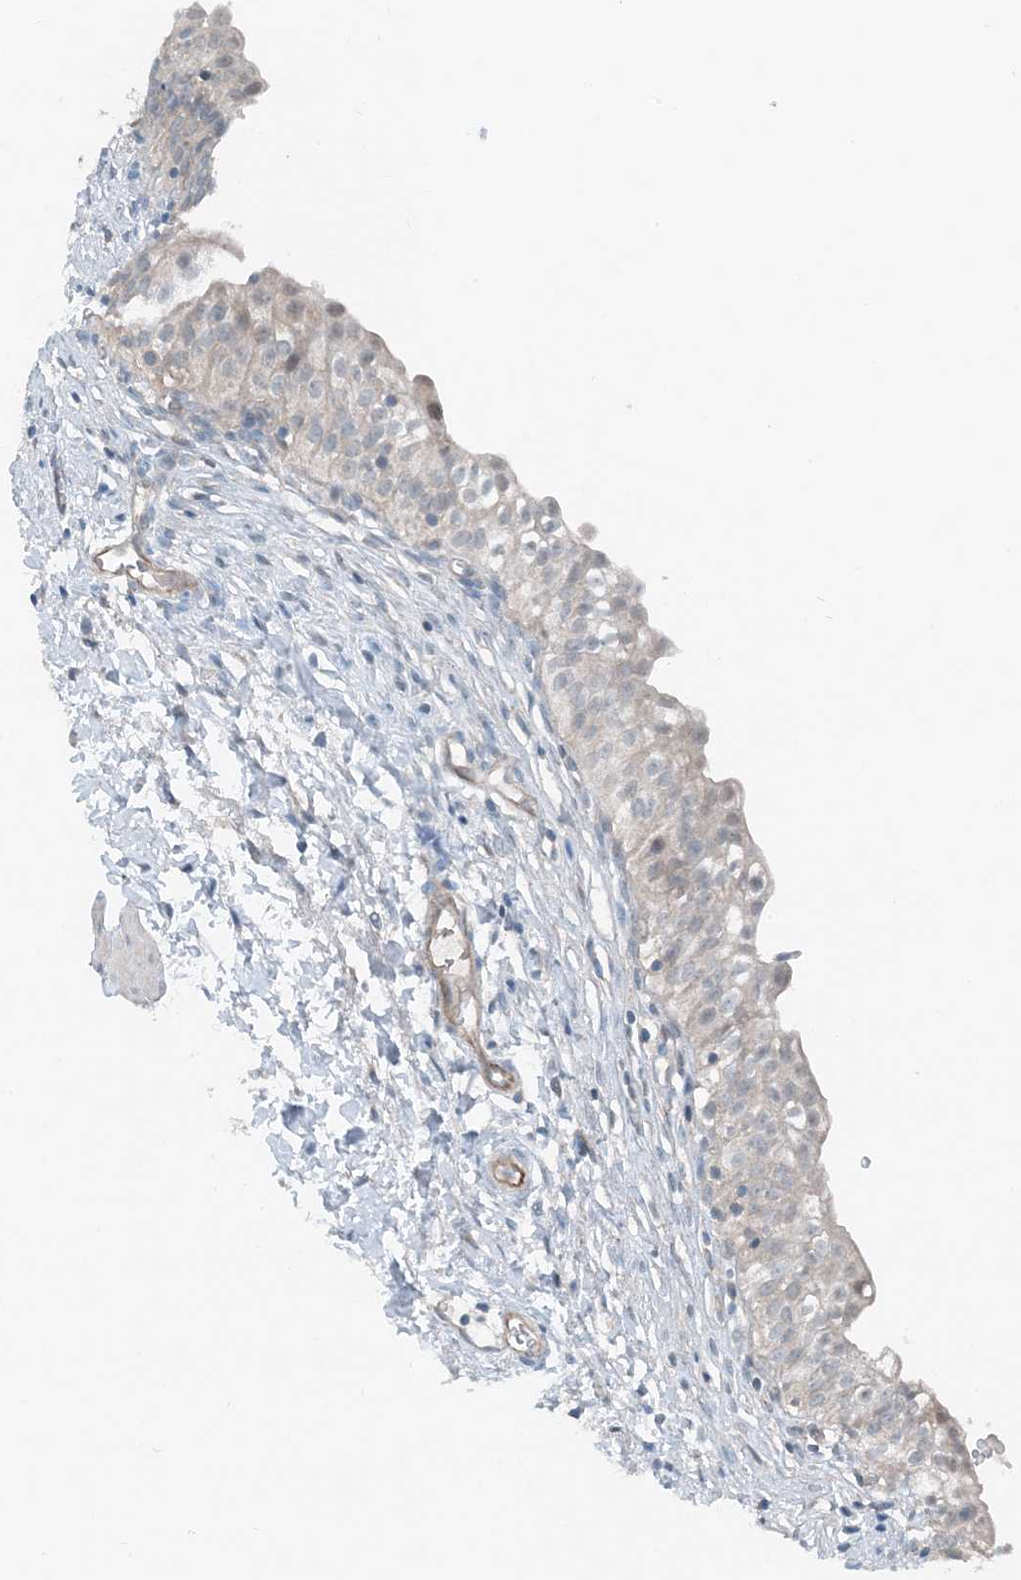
{"staining": {"intensity": "weak", "quantity": "25%-75%", "location": "cytoplasmic/membranous"}, "tissue": "urinary bladder", "cell_type": "Urothelial cells", "image_type": "normal", "snomed": [{"axis": "morphology", "description": "Normal tissue, NOS"}, {"axis": "topography", "description": "Urinary bladder"}], "caption": "The image demonstrates immunohistochemical staining of normal urinary bladder. There is weak cytoplasmic/membranous positivity is identified in about 25%-75% of urothelial cells.", "gene": "MITD1", "patient": {"sex": "male", "age": 55}}